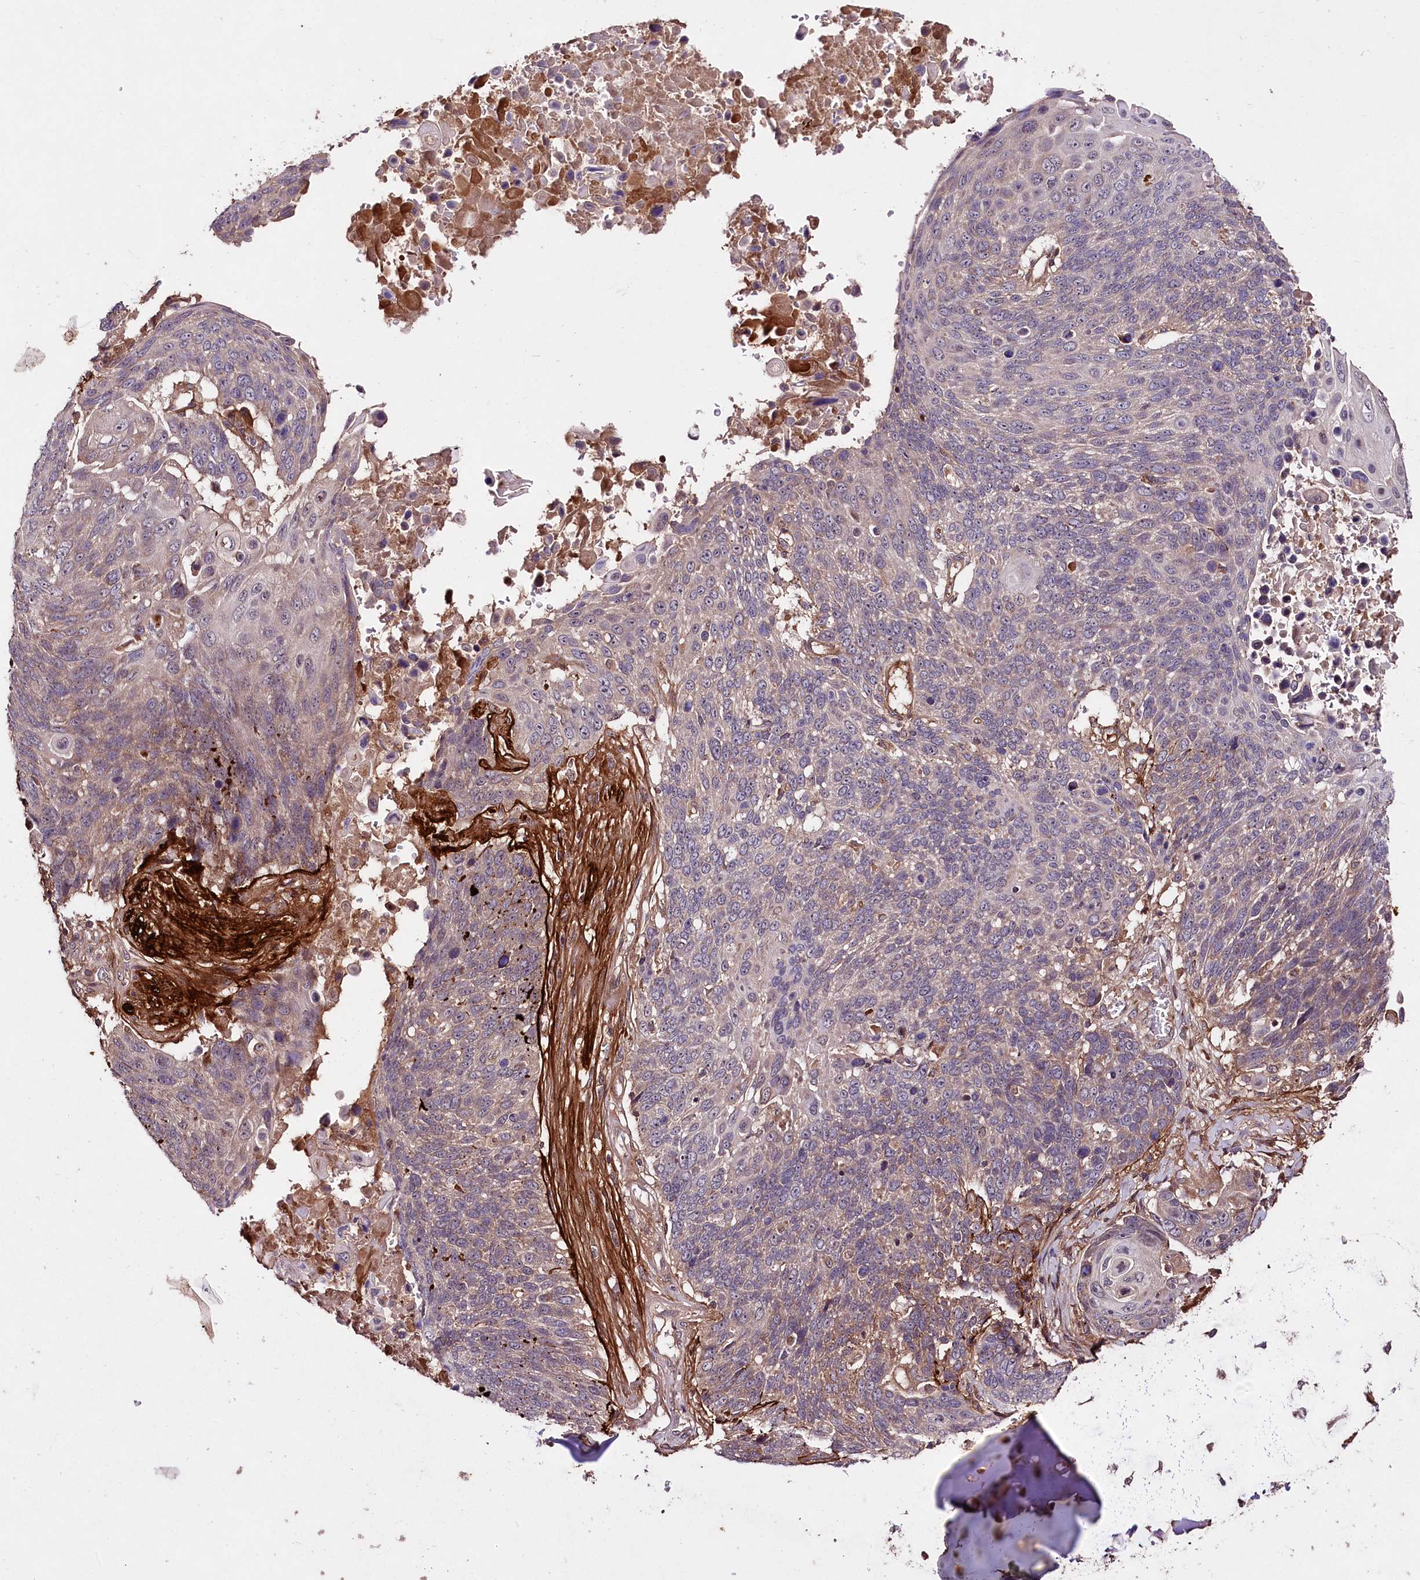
{"staining": {"intensity": "weak", "quantity": "<25%", "location": "cytoplasmic/membranous"}, "tissue": "lung cancer", "cell_type": "Tumor cells", "image_type": "cancer", "snomed": [{"axis": "morphology", "description": "Squamous cell carcinoma, NOS"}, {"axis": "topography", "description": "Lung"}], "caption": "Immunohistochemical staining of human squamous cell carcinoma (lung) displays no significant staining in tumor cells.", "gene": "TNPO3", "patient": {"sex": "male", "age": 66}}